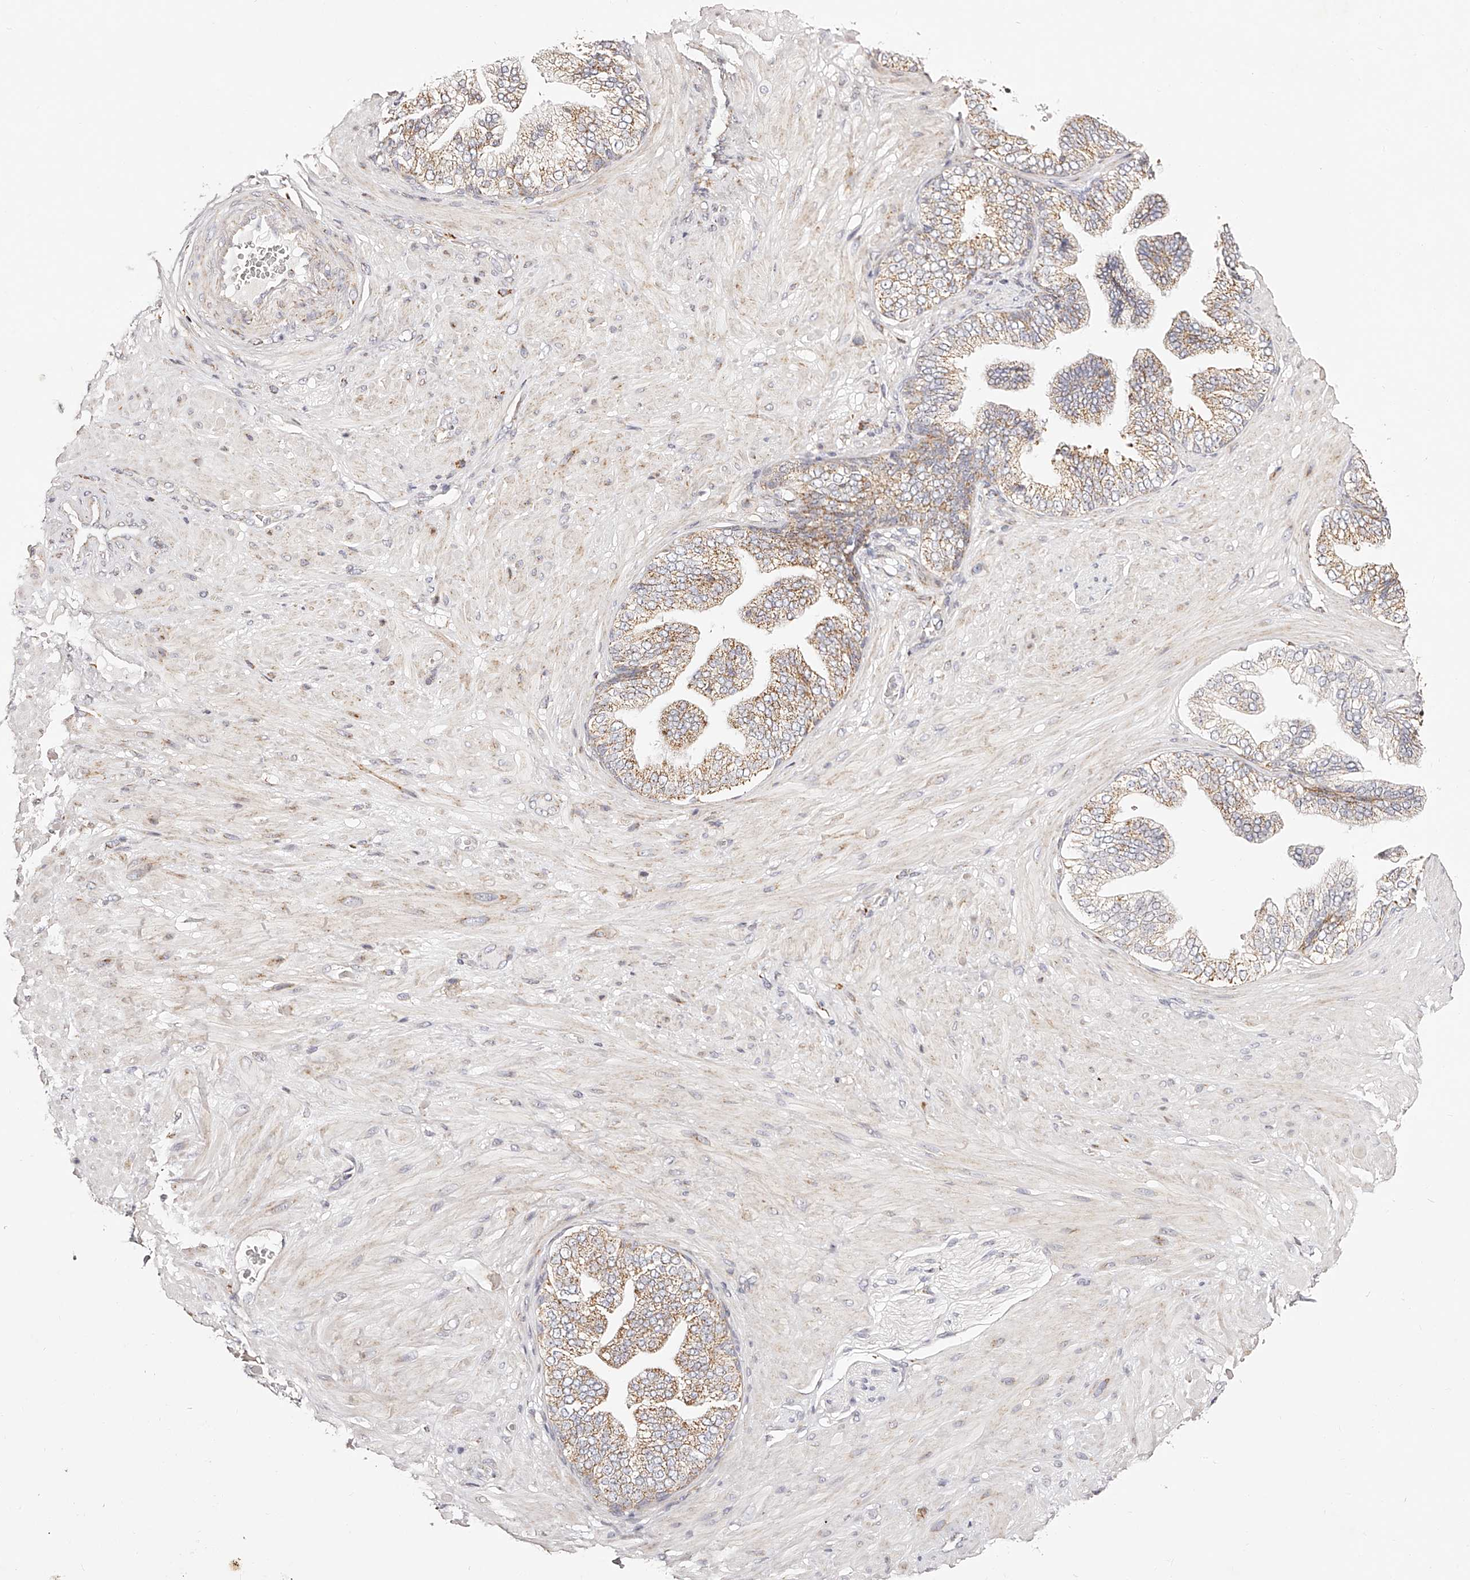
{"staining": {"intensity": "weak", "quantity": ">75%", "location": "cytoplasmic/membranous"}, "tissue": "adipose tissue", "cell_type": "Adipocytes", "image_type": "normal", "snomed": [{"axis": "morphology", "description": "Normal tissue, NOS"}, {"axis": "morphology", "description": "Adenocarcinoma, Low grade"}, {"axis": "topography", "description": "Prostate"}, {"axis": "topography", "description": "Peripheral nerve tissue"}], "caption": "Unremarkable adipose tissue shows weak cytoplasmic/membranous staining in approximately >75% of adipocytes.", "gene": "NDUFV3", "patient": {"sex": "male", "age": 63}}